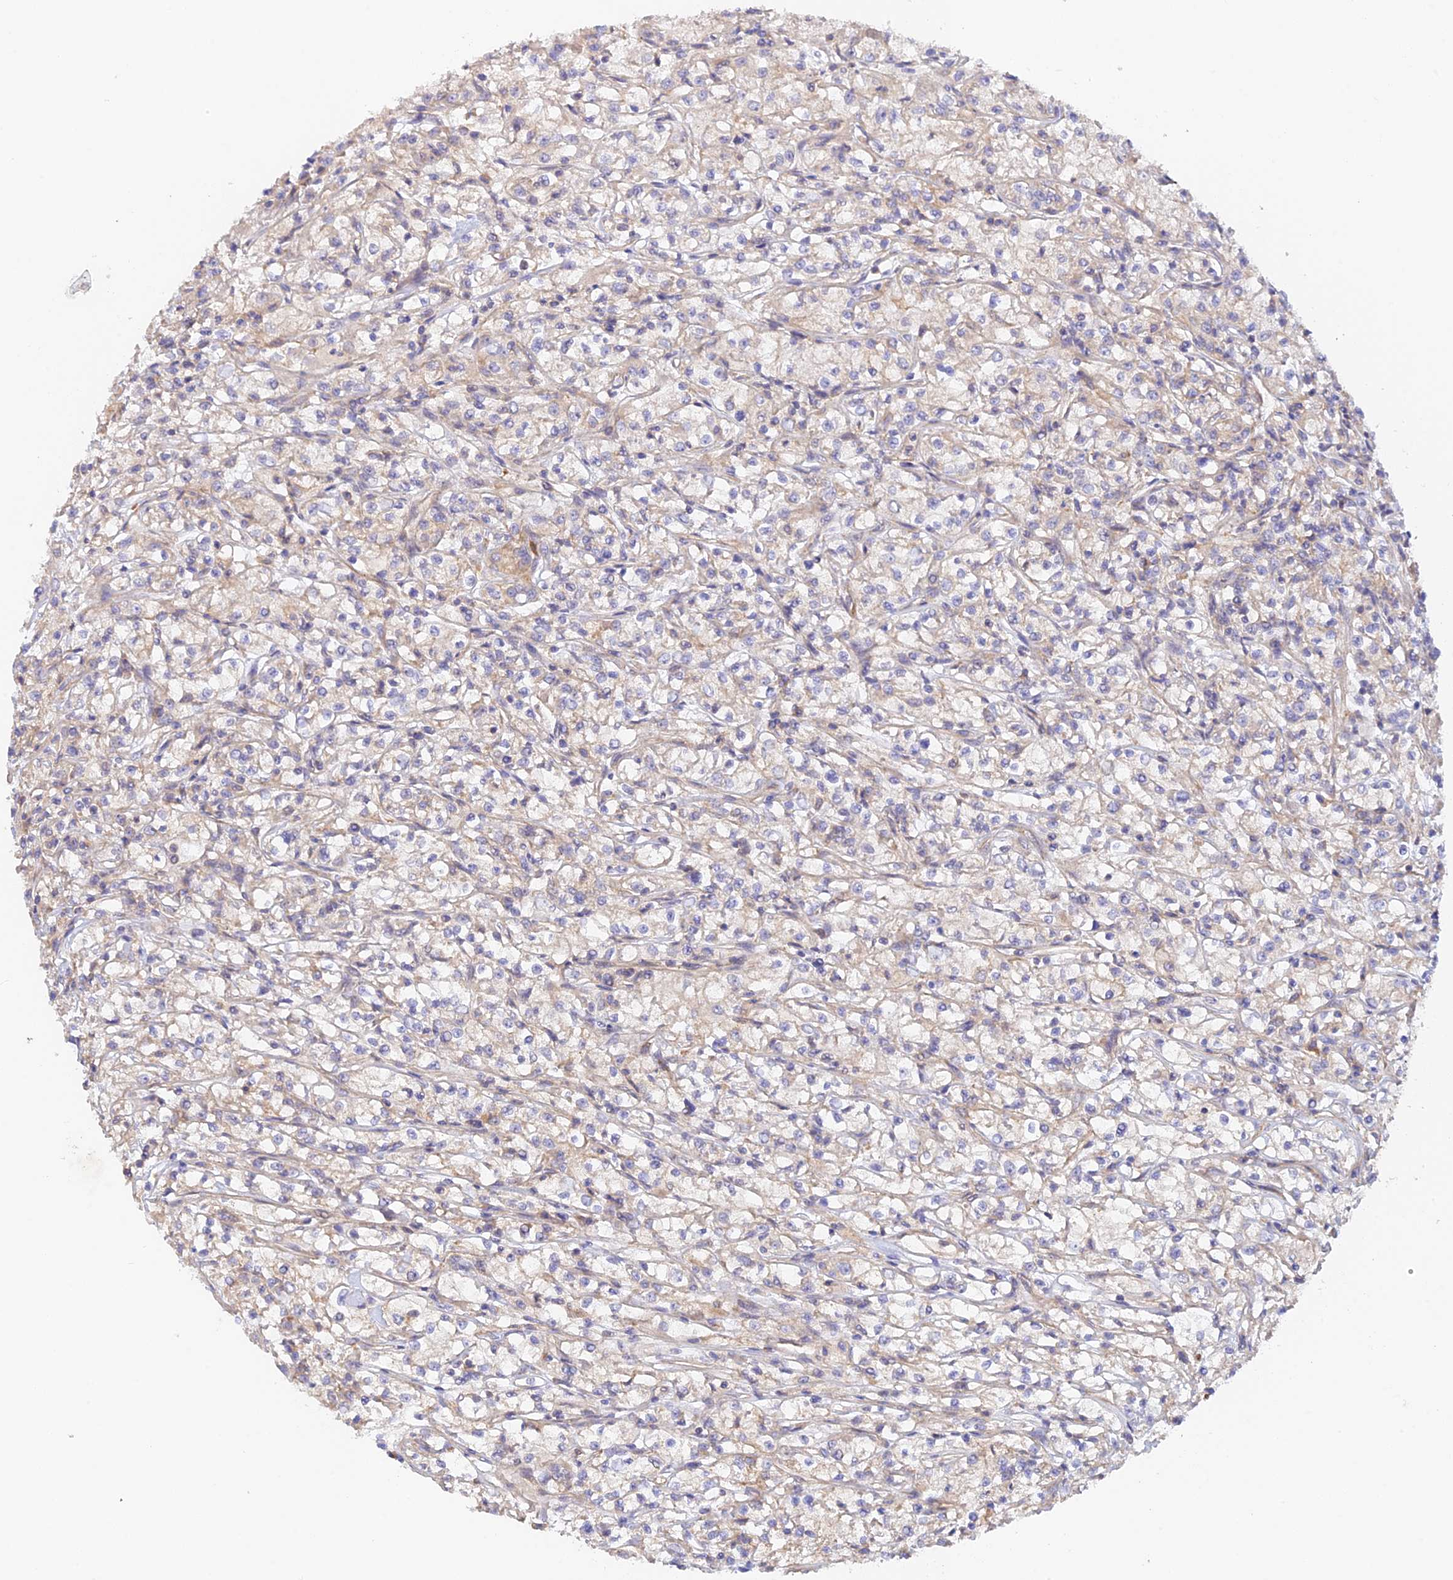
{"staining": {"intensity": "weak", "quantity": "<25%", "location": "cytoplasmic/membranous"}, "tissue": "renal cancer", "cell_type": "Tumor cells", "image_type": "cancer", "snomed": [{"axis": "morphology", "description": "Adenocarcinoma, NOS"}, {"axis": "topography", "description": "Kidney"}], "caption": "Protein analysis of adenocarcinoma (renal) shows no significant positivity in tumor cells.", "gene": "MYO9A", "patient": {"sex": "female", "age": 59}}